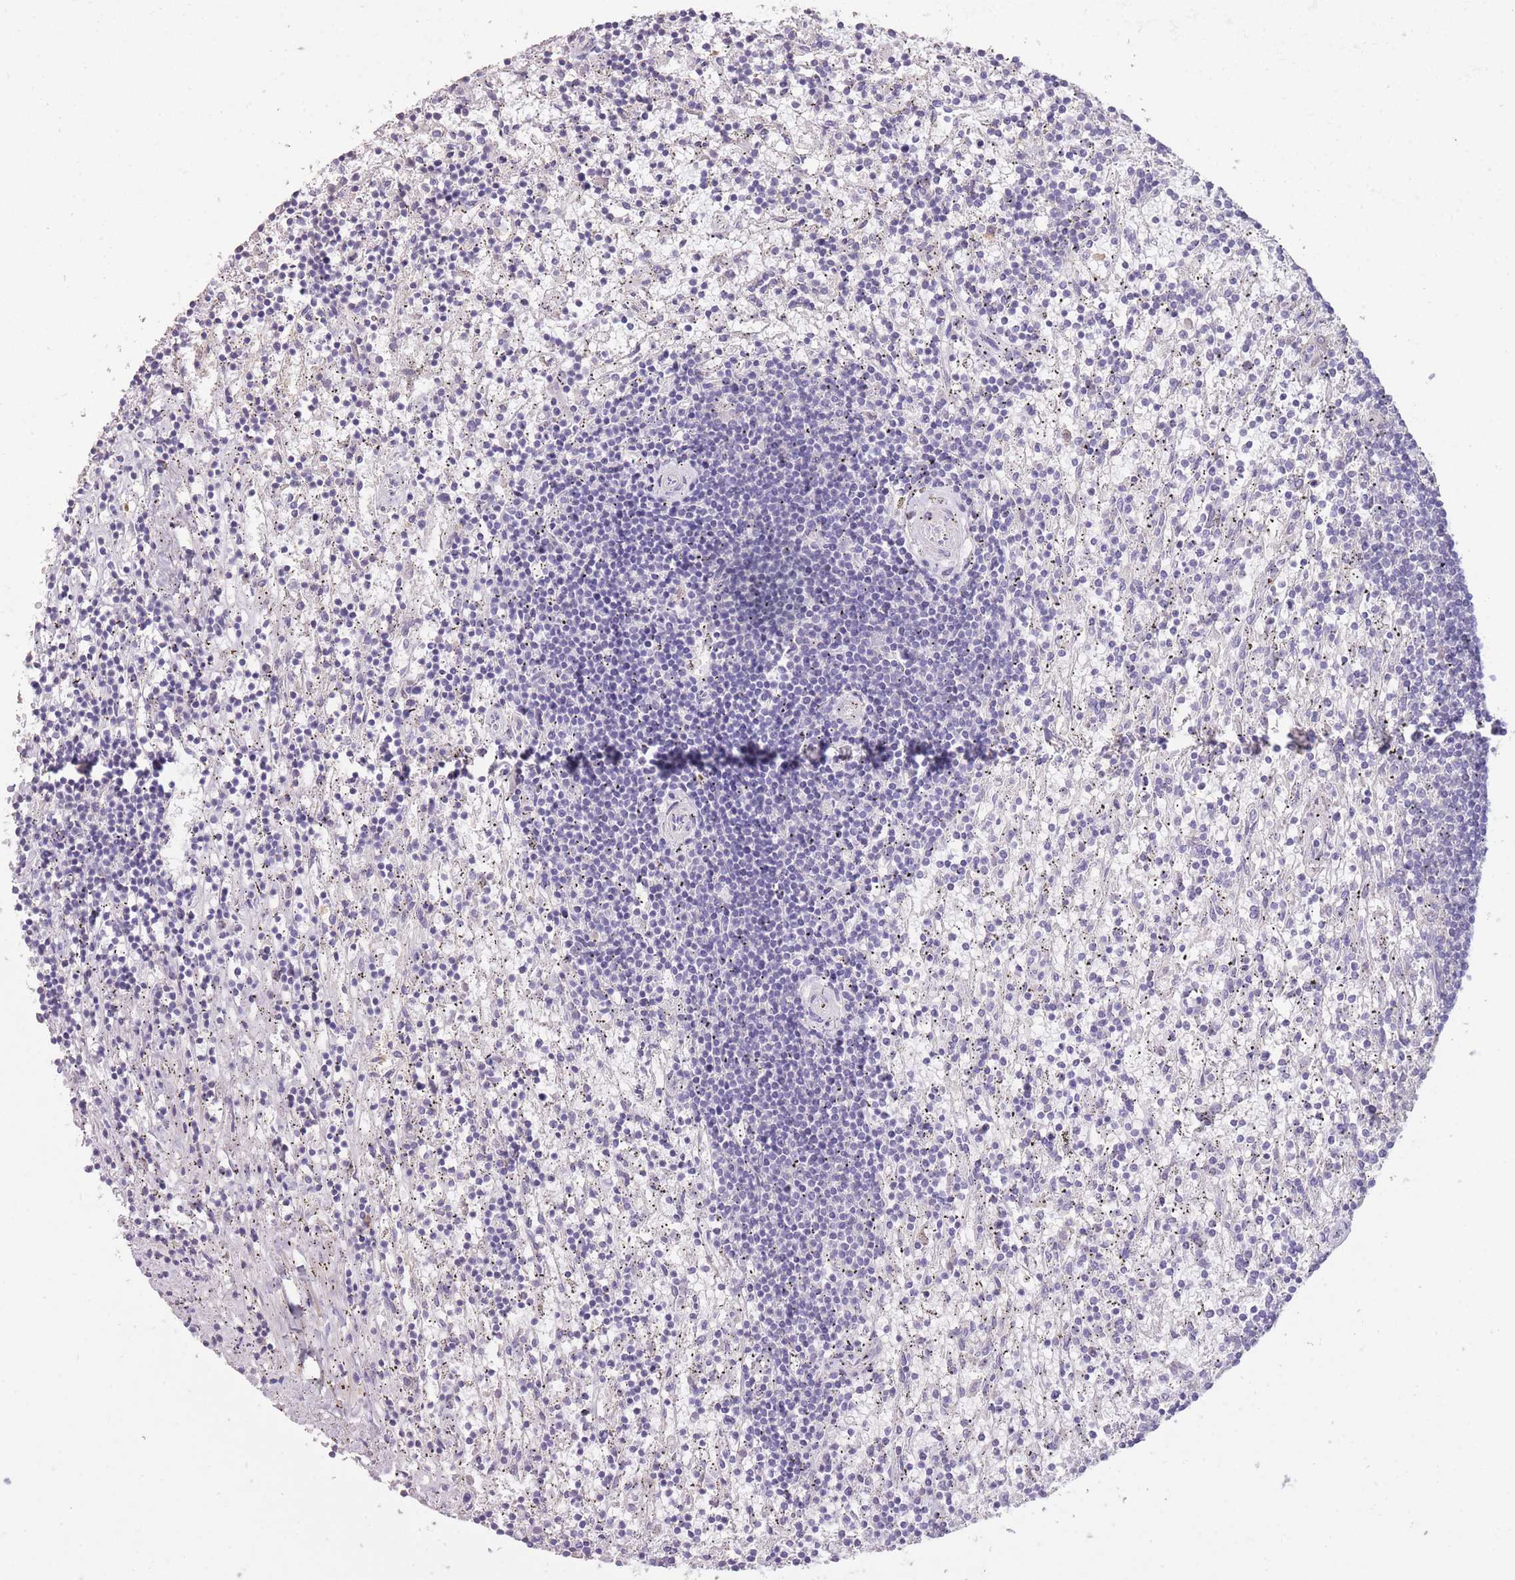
{"staining": {"intensity": "negative", "quantity": "none", "location": "none"}, "tissue": "lymphoma", "cell_type": "Tumor cells", "image_type": "cancer", "snomed": [{"axis": "morphology", "description": "Malignant lymphoma, non-Hodgkin's type, Low grade"}, {"axis": "topography", "description": "Spleen"}], "caption": "The image shows no significant positivity in tumor cells of malignant lymphoma, non-Hodgkin's type (low-grade).", "gene": "RSPH10B", "patient": {"sex": "male", "age": 76}}